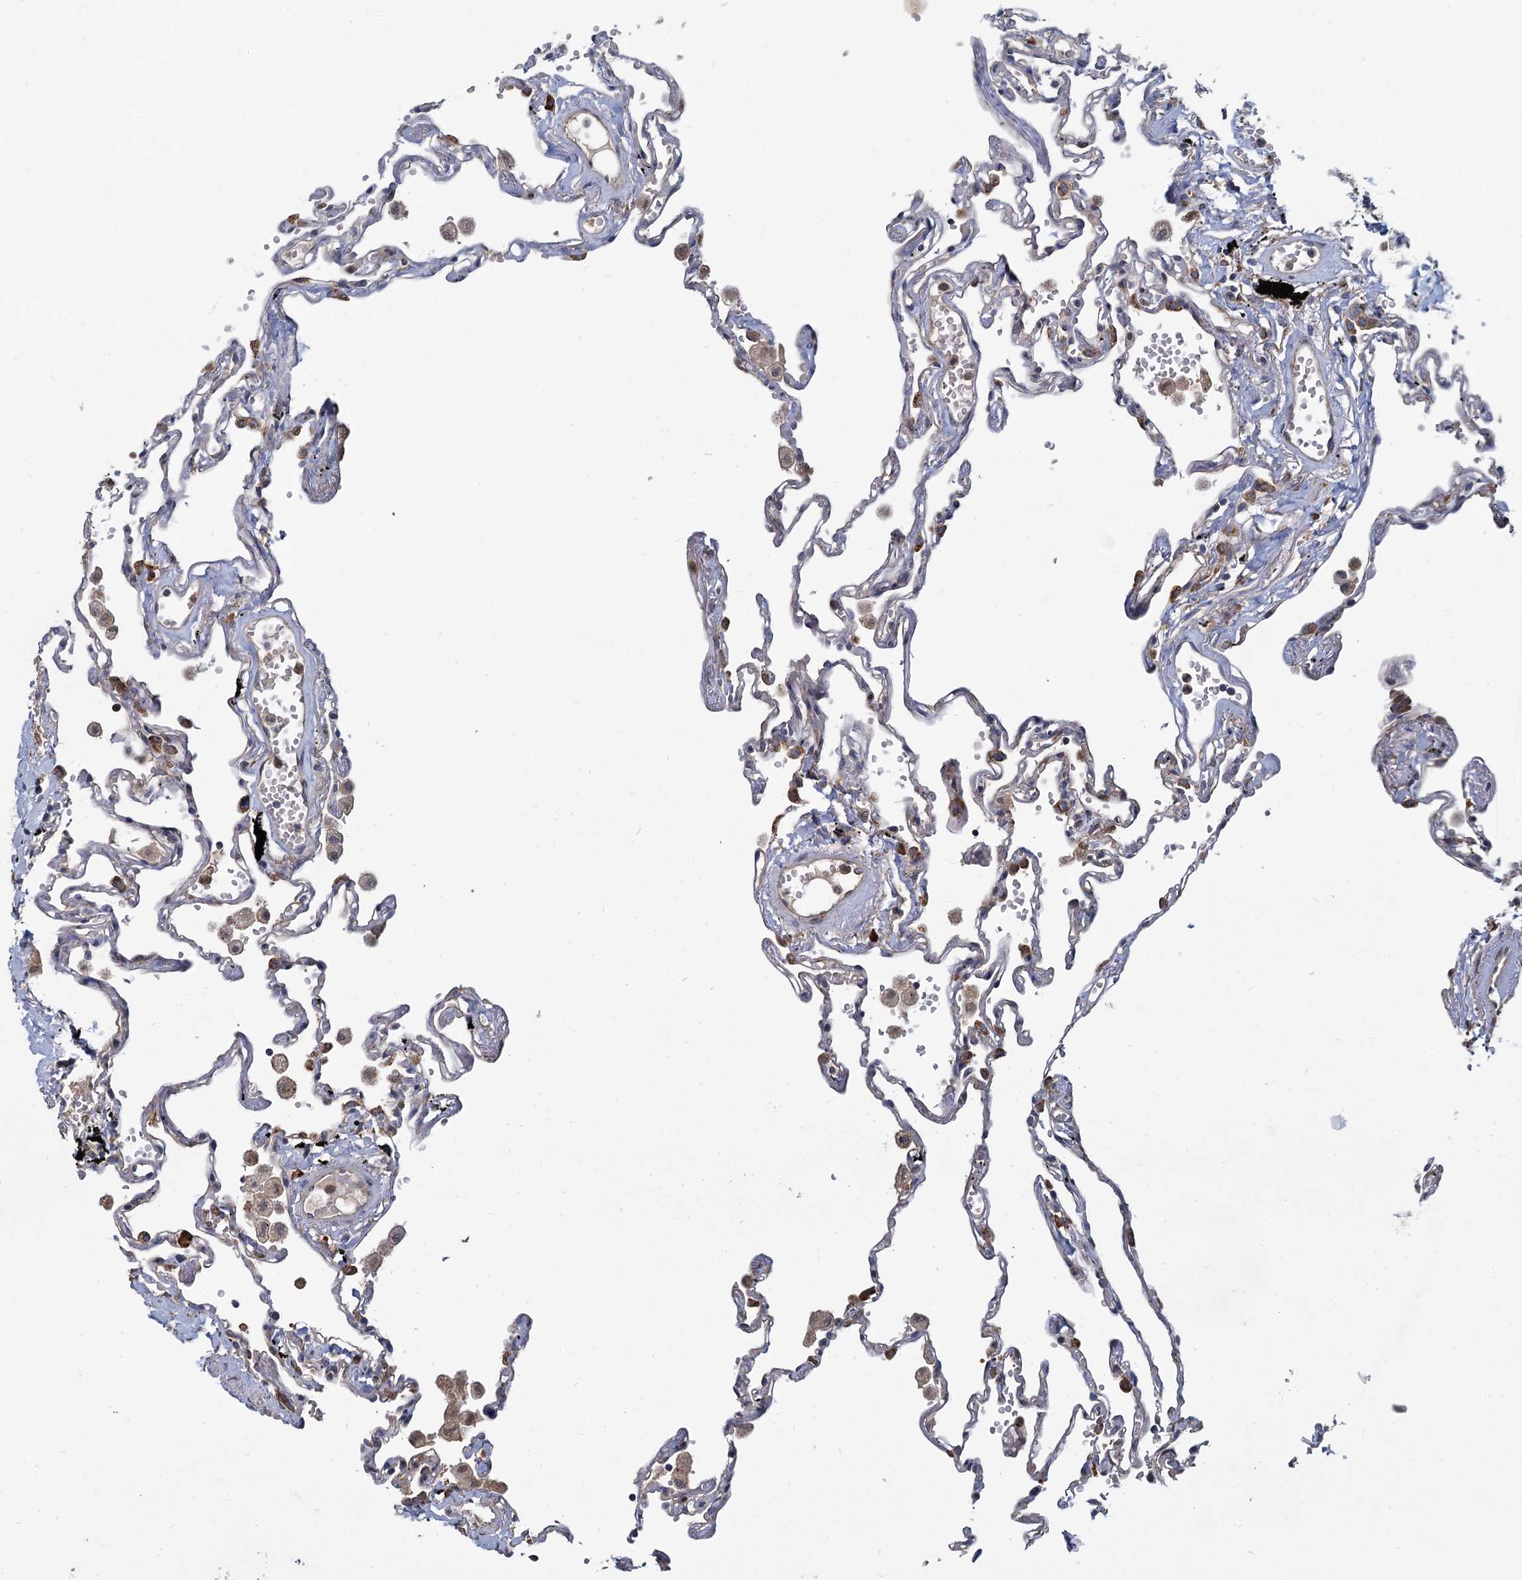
{"staining": {"intensity": "moderate", "quantity": "25%-75%", "location": "cytoplasmic/membranous"}, "tissue": "lung", "cell_type": "Alveolar cells", "image_type": "normal", "snomed": [{"axis": "morphology", "description": "Normal tissue, NOS"}, {"axis": "topography", "description": "Lung"}], "caption": "DAB (3,3'-diaminobenzidine) immunohistochemical staining of unremarkable lung shows moderate cytoplasmic/membranous protein staining in about 25%-75% of alveolar cells.", "gene": "LRRC51", "patient": {"sex": "female", "age": 67}}